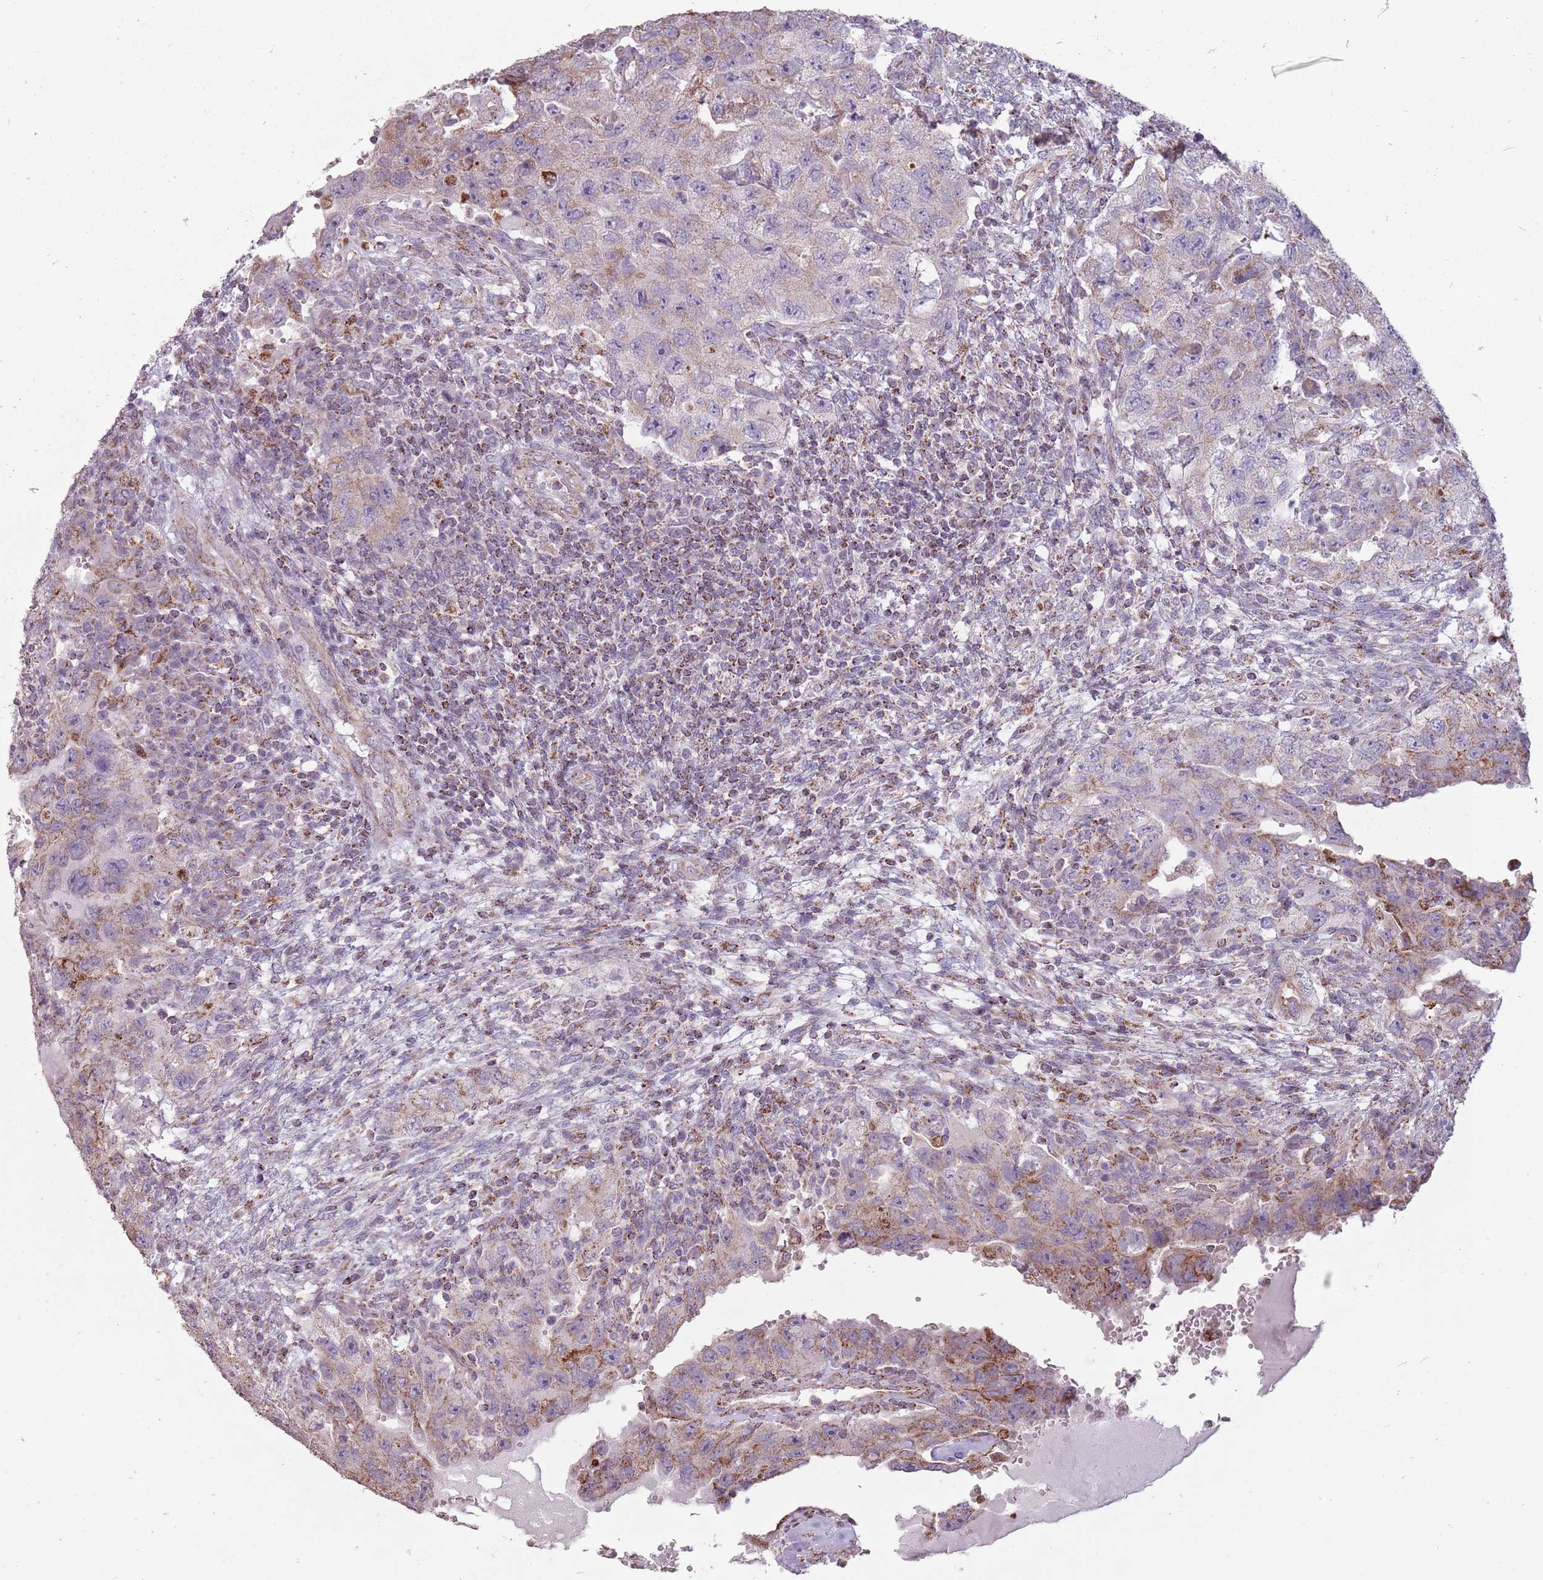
{"staining": {"intensity": "strong", "quantity": "<25%", "location": "cytoplasmic/membranous"}, "tissue": "testis cancer", "cell_type": "Tumor cells", "image_type": "cancer", "snomed": [{"axis": "morphology", "description": "Carcinoma, Embryonal, NOS"}, {"axis": "topography", "description": "Testis"}], "caption": "Protein analysis of testis cancer (embryonal carcinoma) tissue shows strong cytoplasmic/membranous positivity in about <25% of tumor cells.", "gene": "CNOT8", "patient": {"sex": "male", "age": 26}}